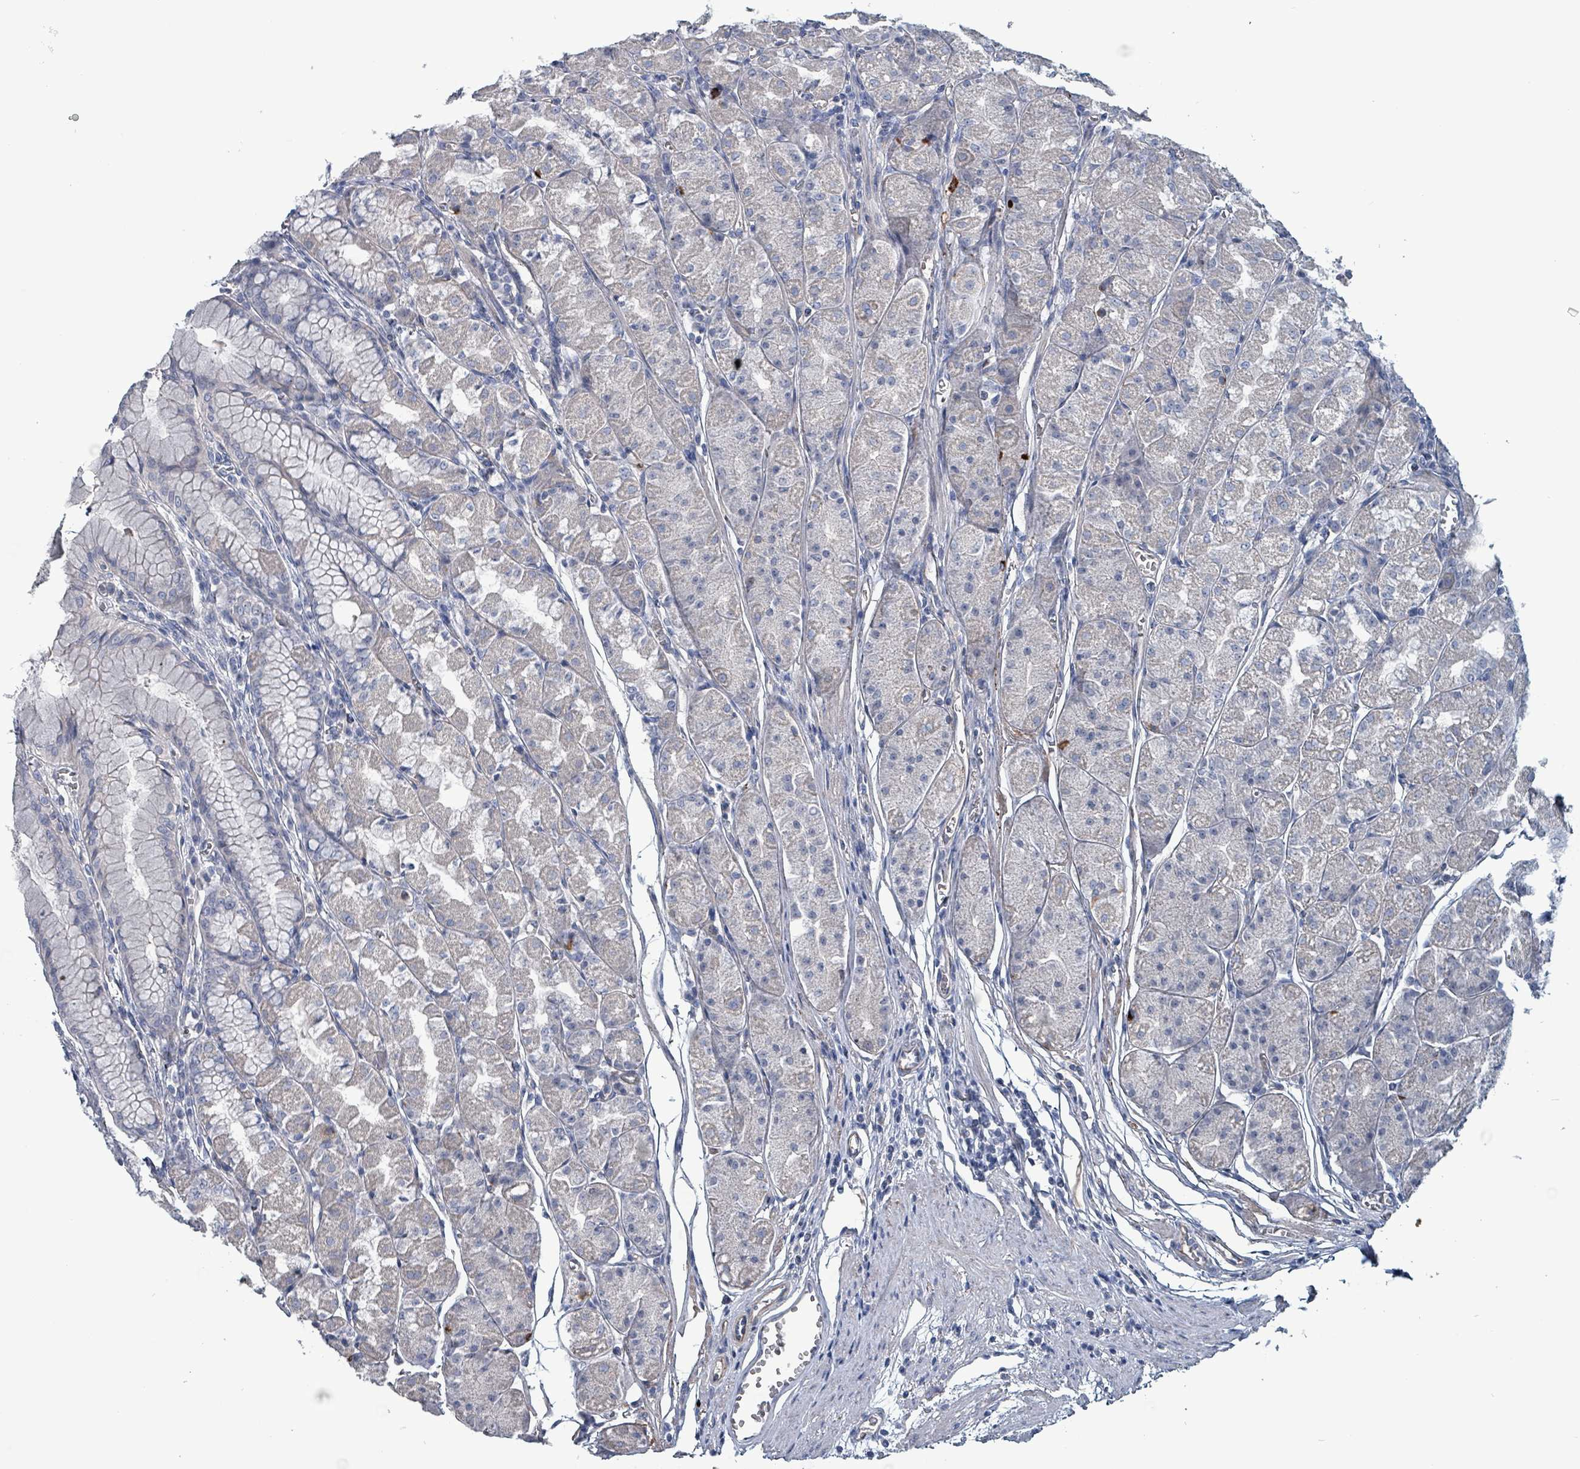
{"staining": {"intensity": "weak", "quantity": "<25%", "location": "cytoplasmic/membranous"}, "tissue": "stomach", "cell_type": "Glandular cells", "image_type": "normal", "snomed": [{"axis": "morphology", "description": "Normal tissue, NOS"}, {"axis": "topography", "description": "Stomach"}], "caption": "The image shows no staining of glandular cells in benign stomach.", "gene": "TAAR5", "patient": {"sex": "male", "age": 55}}